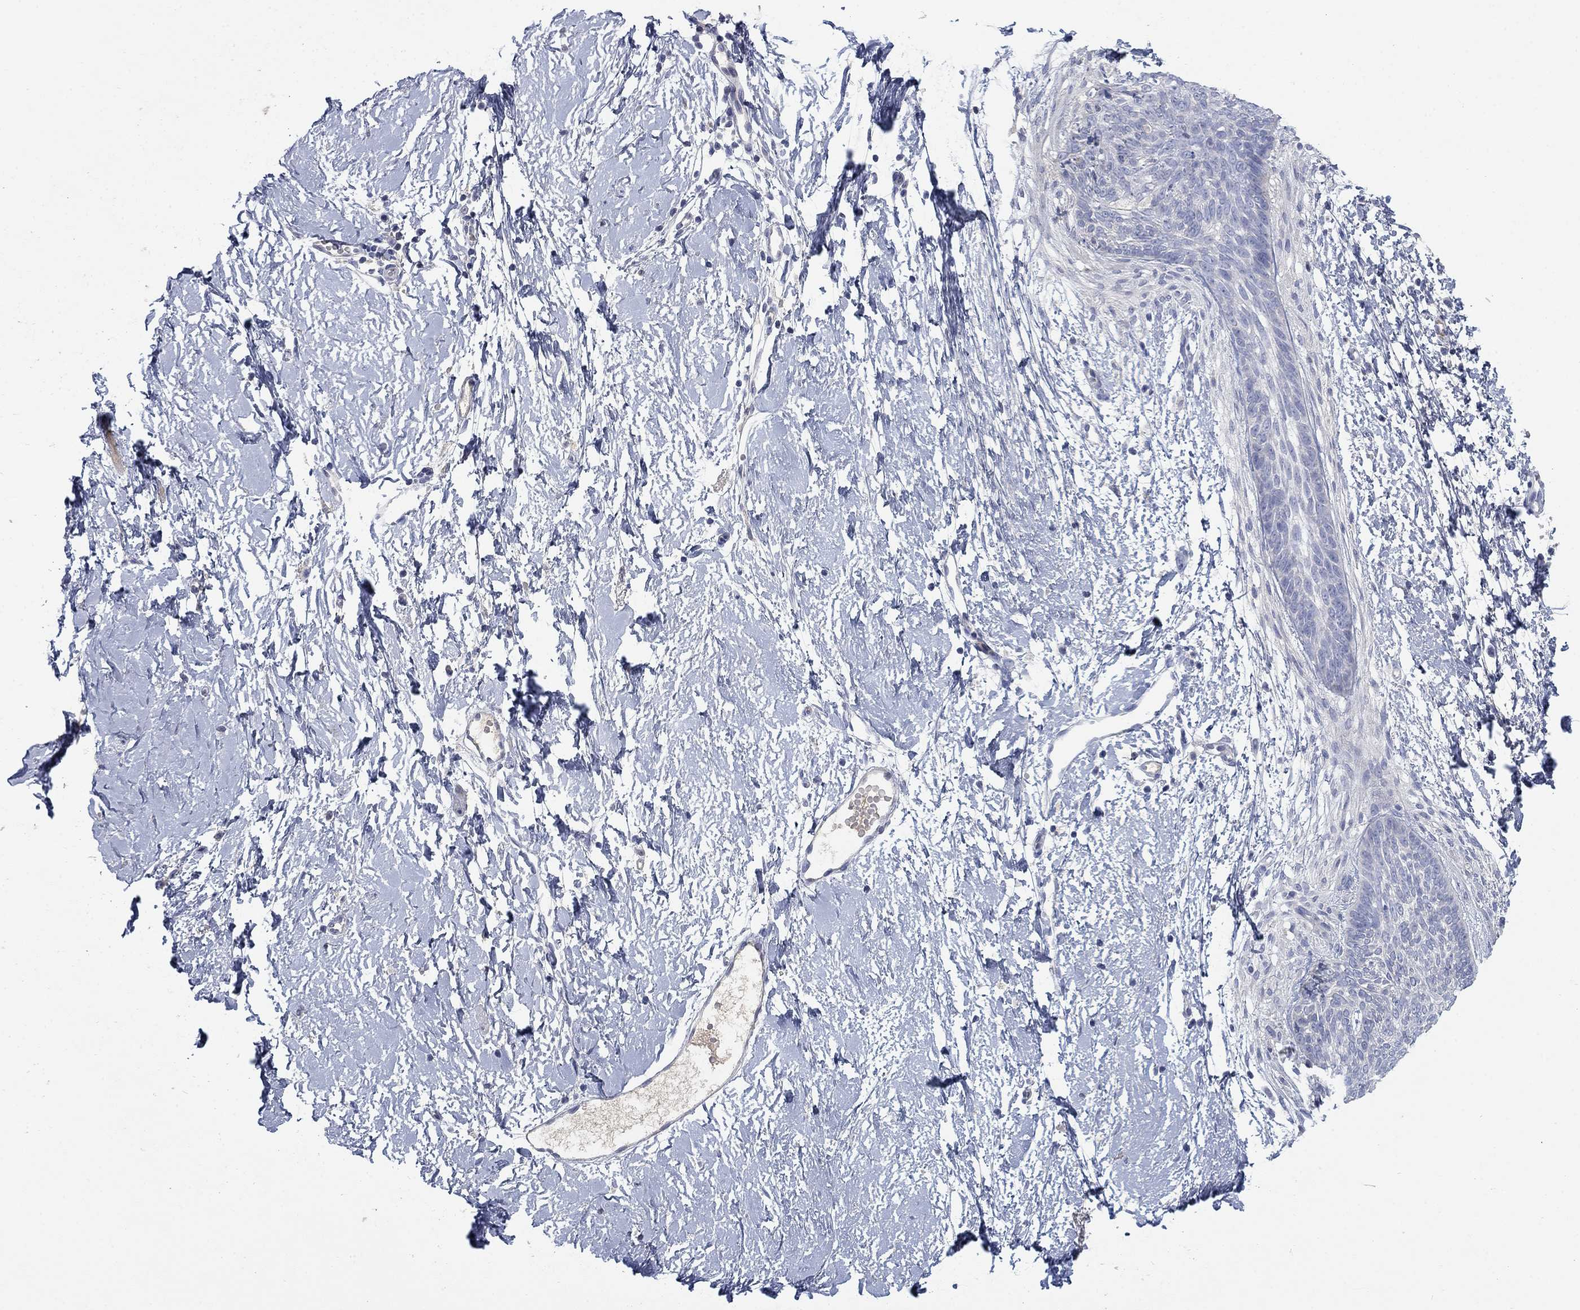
{"staining": {"intensity": "negative", "quantity": "none", "location": "none"}, "tissue": "skin cancer", "cell_type": "Tumor cells", "image_type": "cancer", "snomed": [{"axis": "morphology", "description": "Normal tissue, NOS"}, {"axis": "morphology", "description": "Basal cell carcinoma"}, {"axis": "topography", "description": "Skin"}], "caption": "IHC image of neoplastic tissue: human basal cell carcinoma (skin) stained with DAB (3,3'-diaminobenzidine) displays no significant protein expression in tumor cells.", "gene": "TMEM249", "patient": {"sex": "male", "age": 84}}